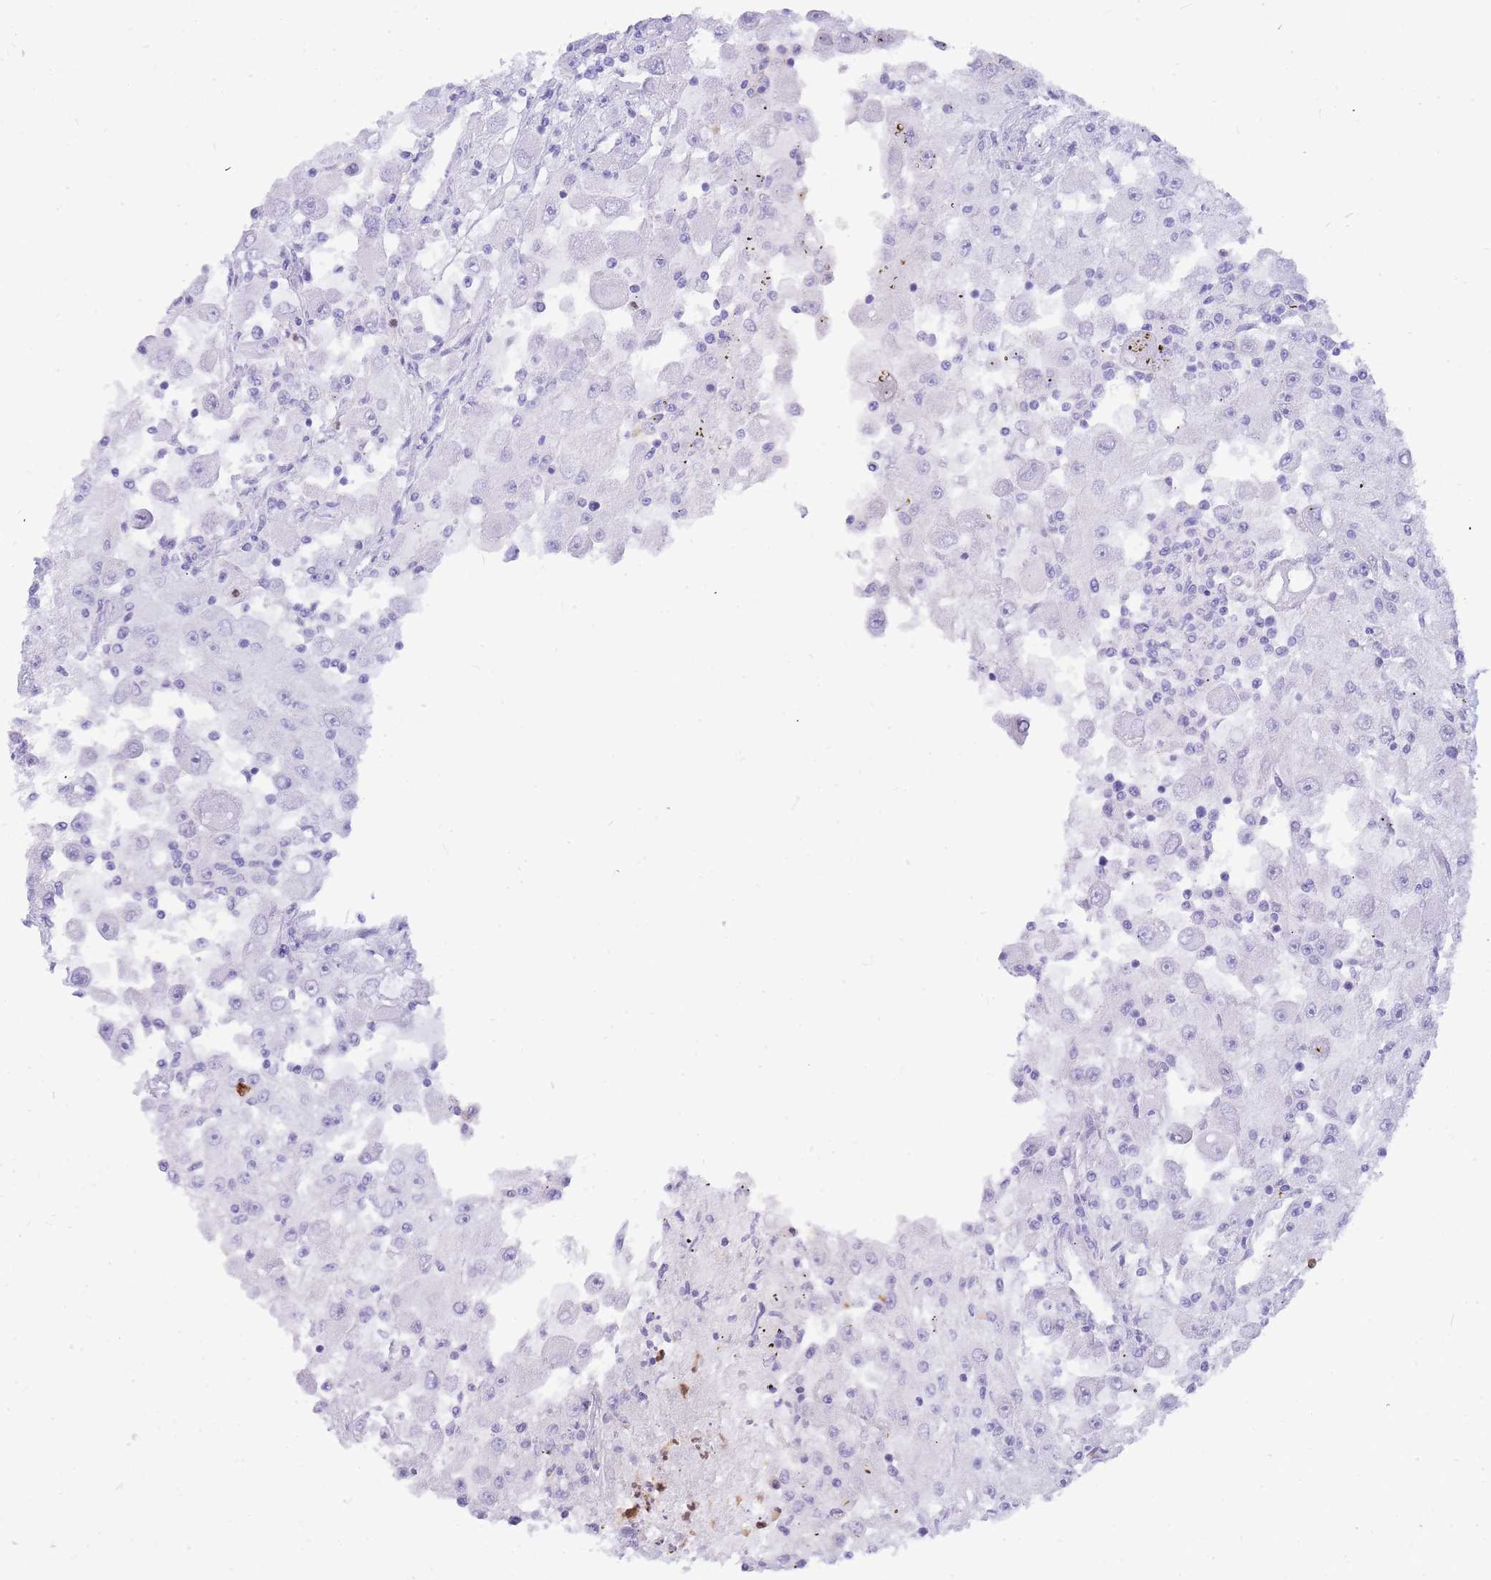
{"staining": {"intensity": "negative", "quantity": "none", "location": "none"}, "tissue": "renal cancer", "cell_type": "Tumor cells", "image_type": "cancer", "snomed": [{"axis": "morphology", "description": "Adenocarcinoma, NOS"}, {"axis": "topography", "description": "Kidney"}], "caption": "High magnification brightfield microscopy of renal adenocarcinoma stained with DAB (brown) and counterstained with hematoxylin (blue): tumor cells show no significant expression.", "gene": "HERC1", "patient": {"sex": "female", "age": 67}}